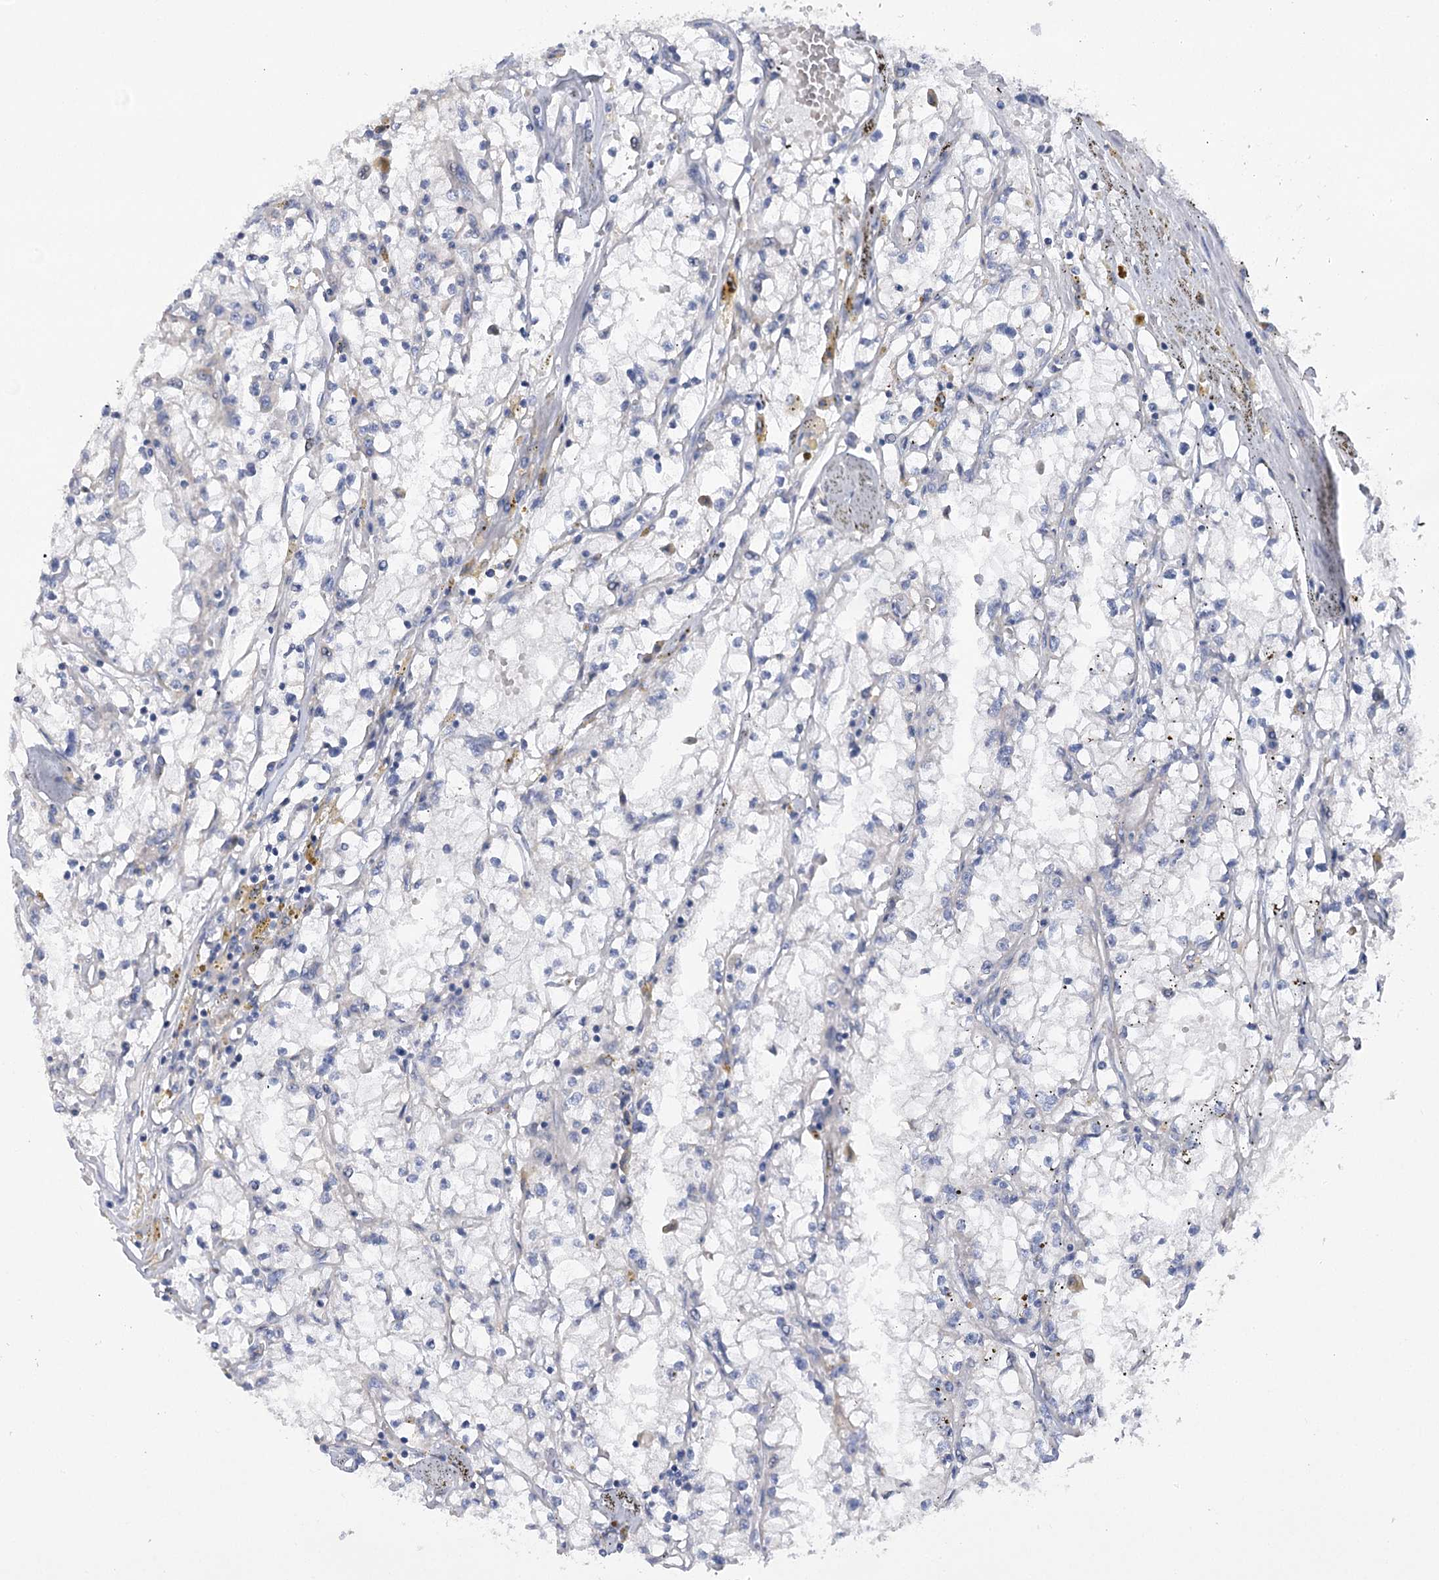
{"staining": {"intensity": "negative", "quantity": "none", "location": "none"}, "tissue": "renal cancer", "cell_type": "Tumor cells", "image_type": "cancer", "snomed": [{"axis": "morphology", "description": "Adenocarcinoma, NOS"}, {"axis": "topography", "description": "Kidney"}], "caption": "IHC photomicrograph of neoplastic tissue: renal adenocarcinoma stained with DAB (3,3'-diaminobenzidine) exhibits no significant protein positivity in tumor cells. (Immunohistochemistry, brightfield microscopy, high magnification).", "gene": "DCUN1D1", "patient": {"sex": "male", "age": 56}}